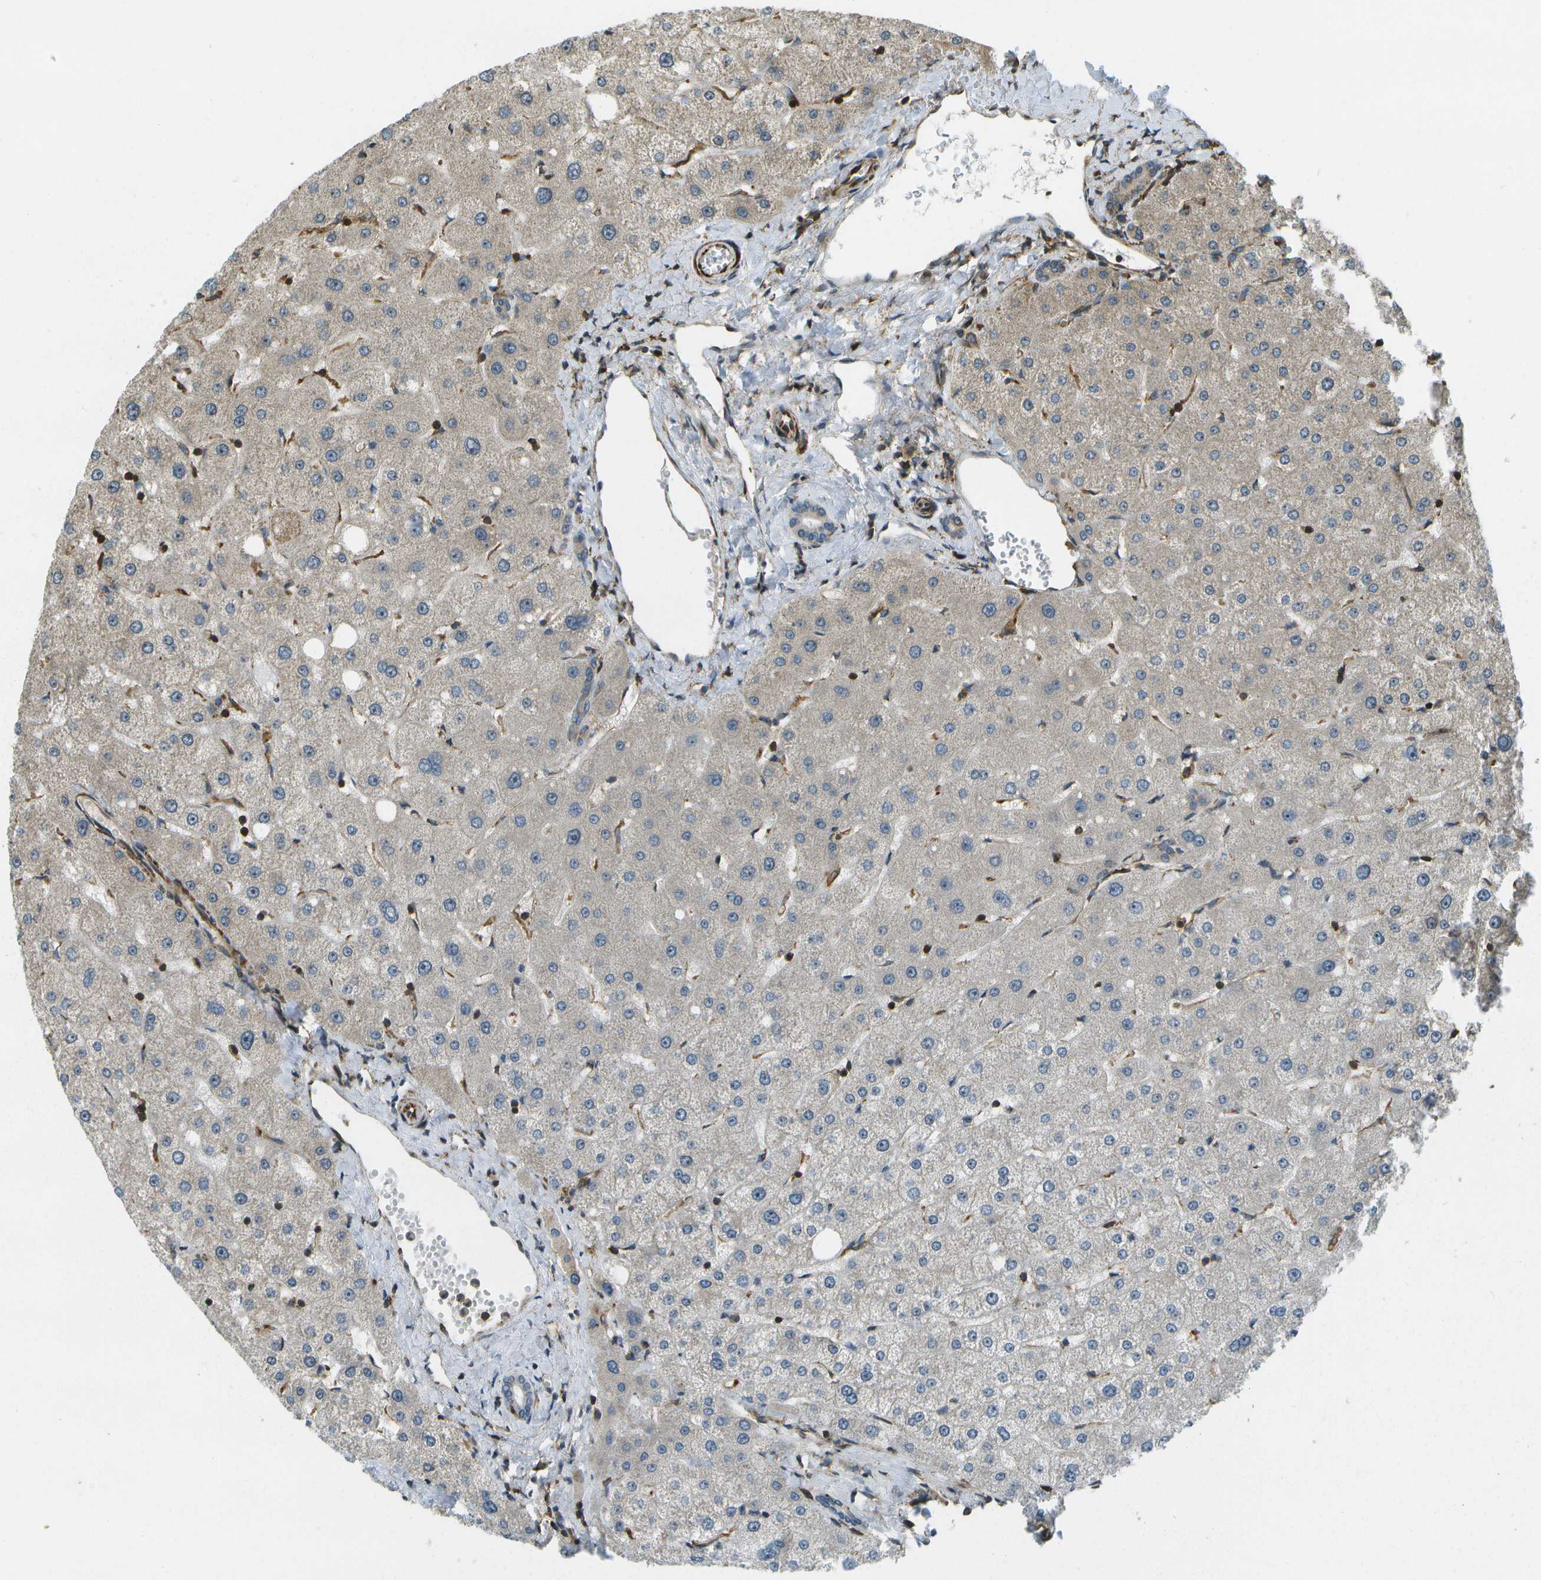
{"staining": {"intensity": "weak", "quantity": "<25%", "location": "cytoplasmic/membranous"}, "tissue": "liver", "cell_type": "Cholangiocytes", "image_type": "normal", "snomed": [{"axis": "morphology", "description": "Normal tissue, NOS"}, {"axis": "topography", "description": "Liver"}], "caption": "Immunohistochemistry of normal human liver demonstrates no positivity in cholangiocytes. (Stains: DAB (3,3'-diaminobenzidine) immunohistochemistry (IHC) with hematoxylin counter stain, Microscopy: brightfield microscopy at high magnification).", "gene": "LRP12", "patient": {"sex": "male", "age": 73}}